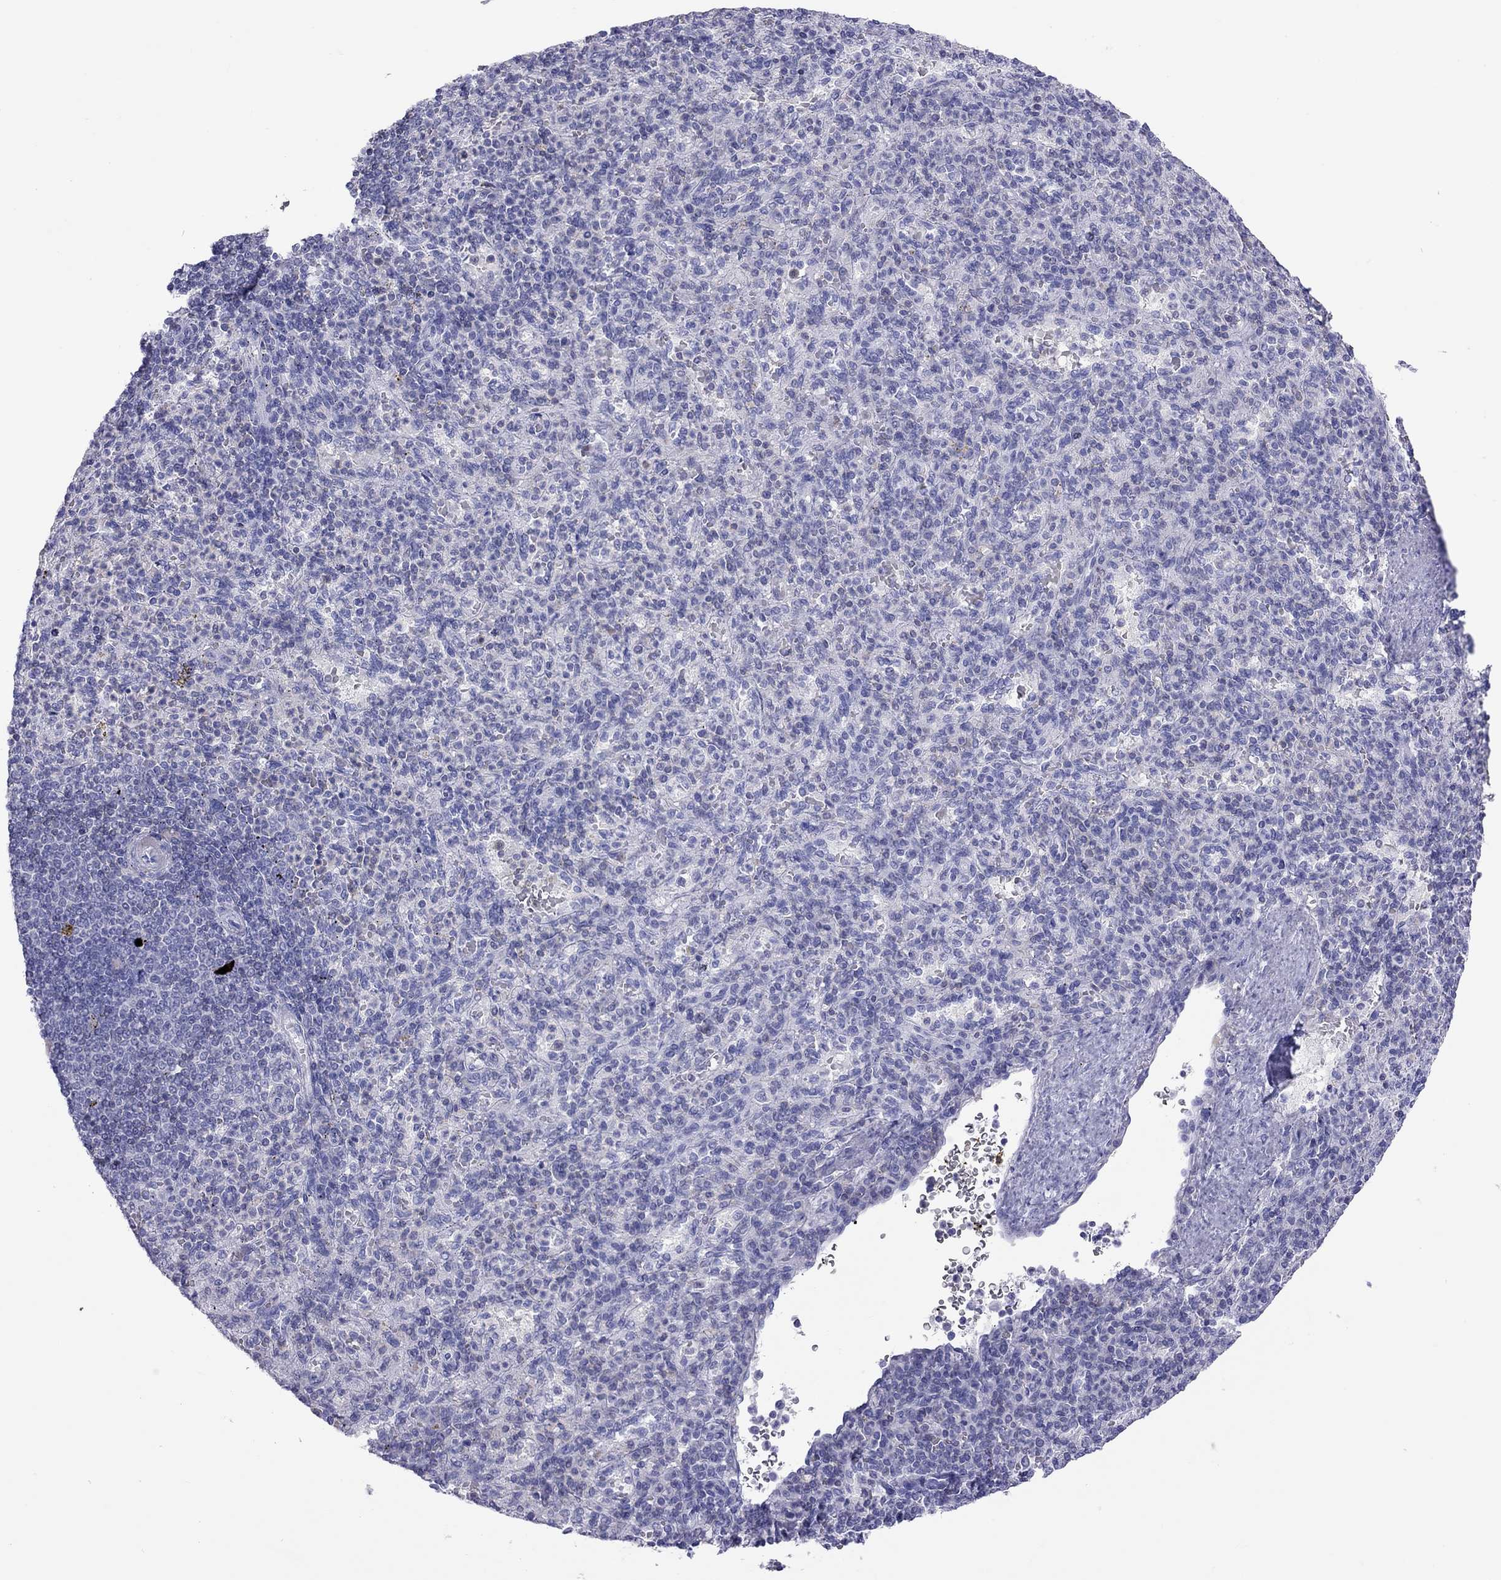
{"staining": {"intensity": "negative", "quantity": "none", "location": "none"}, "tissue": "spleen", "cell_type": "Cells in red pulp", "image_type": "normal", "snomed": [{"axis": "morphology", "description": "Normal tissue, NOS"}, {"axis": "topography", "description": "Spleen"}], "caption": "Immunohistochemical staining of unremarkable human spleen reveals no significant positivity in cells in red pulp.", "gene": "STAG3", "patient": {"sex": "female", "age": 74}}